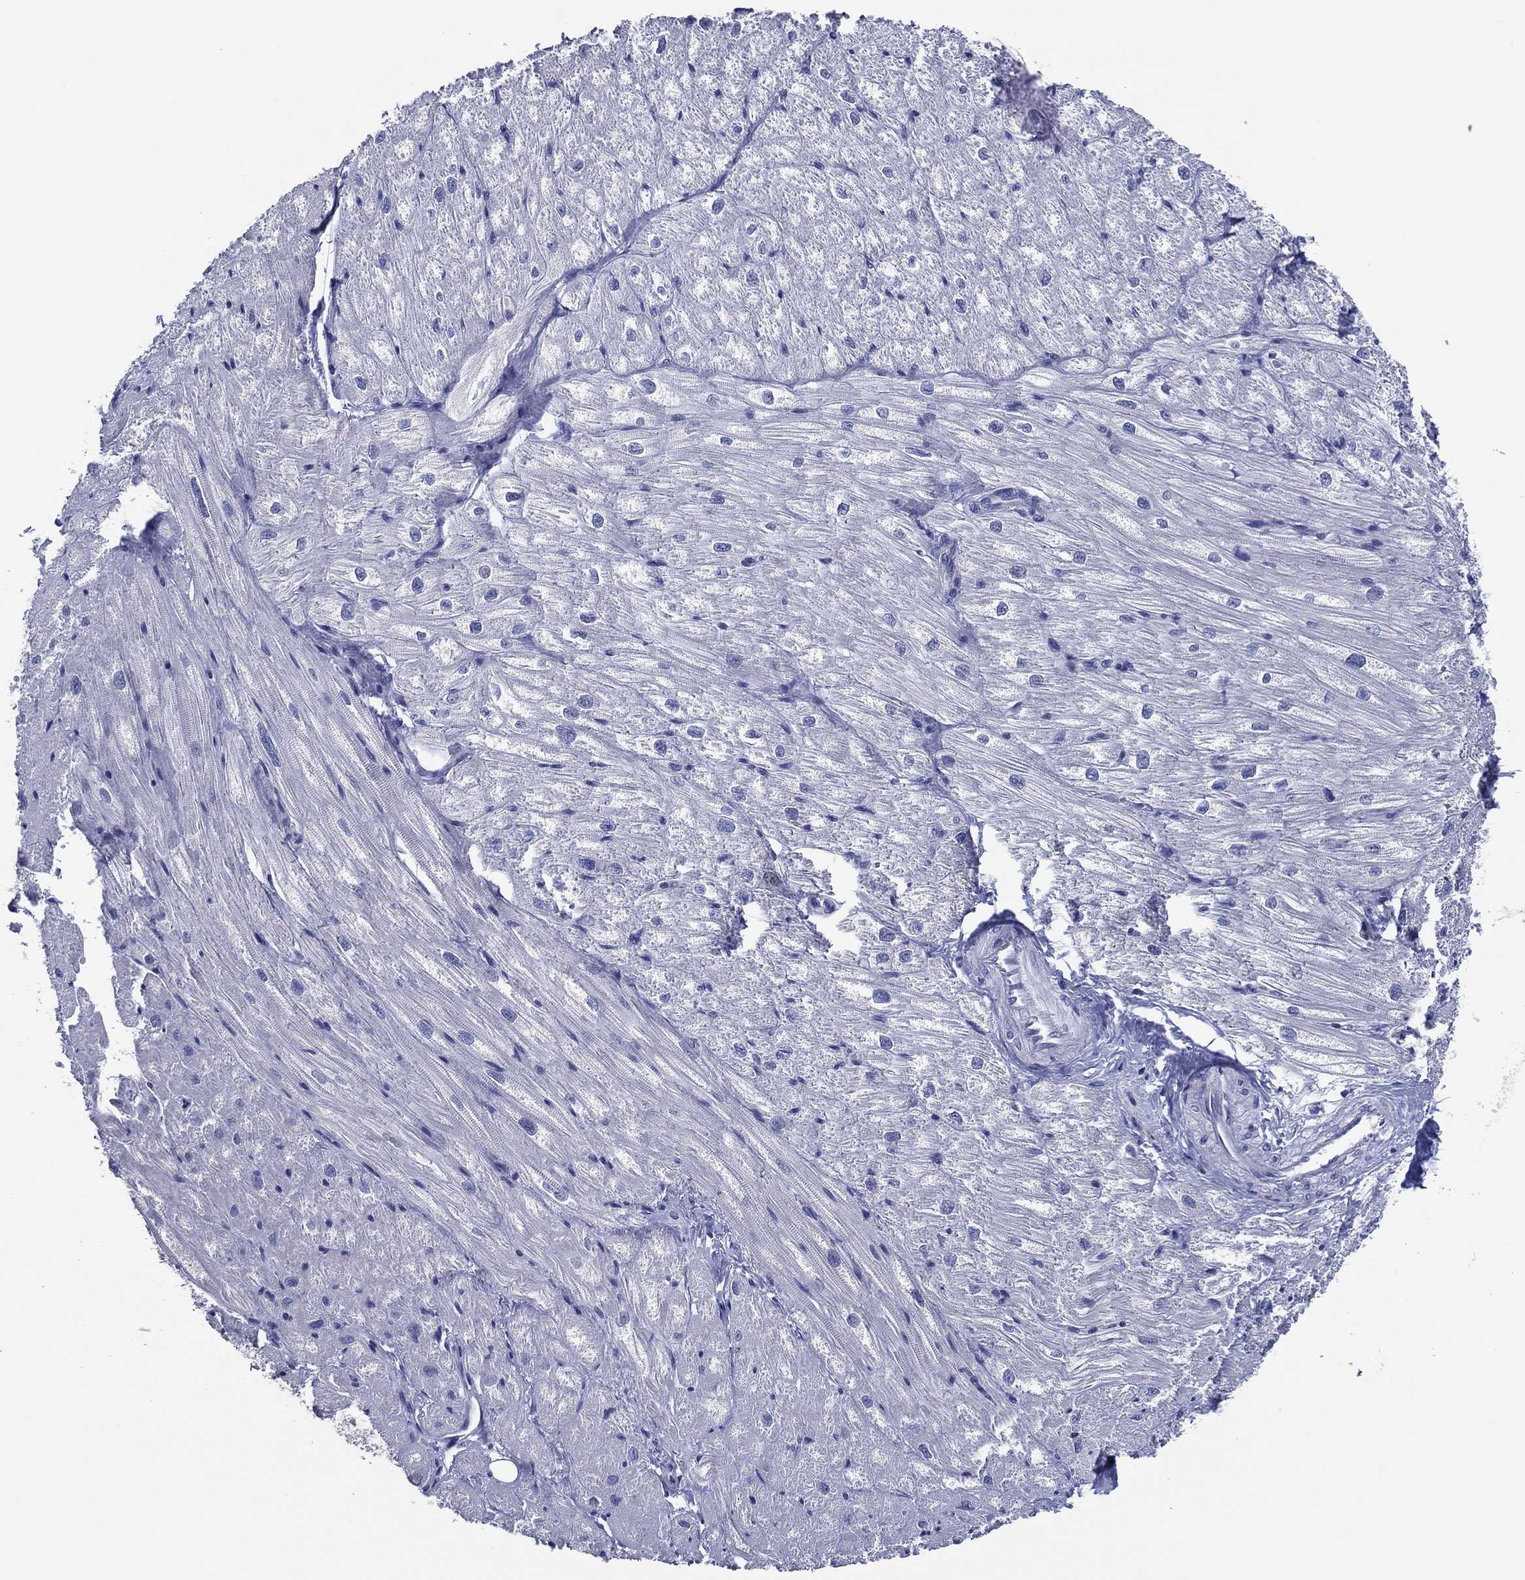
{"staining": {"intensity": "negative", "quantity": "none", "location": "none"}, "tissue": "heart muscle", "cell_type": "Cardiomyocytes", "image_type": "normal", "snomed": [{"axis": "morphology", "description": "Normal tissue, NOS"}, {"axis": "topography", "description": "Heart"}], "caption": "Immunohistochemistry image of normal heart muscle: human heart muscle stained with DAB (3,3'-diaminobenzidine) demonstrates no significant protein expression in cardiomyocytes.", "gene": "TRIM31", "patient": {"sex": "male", "age": 57}}